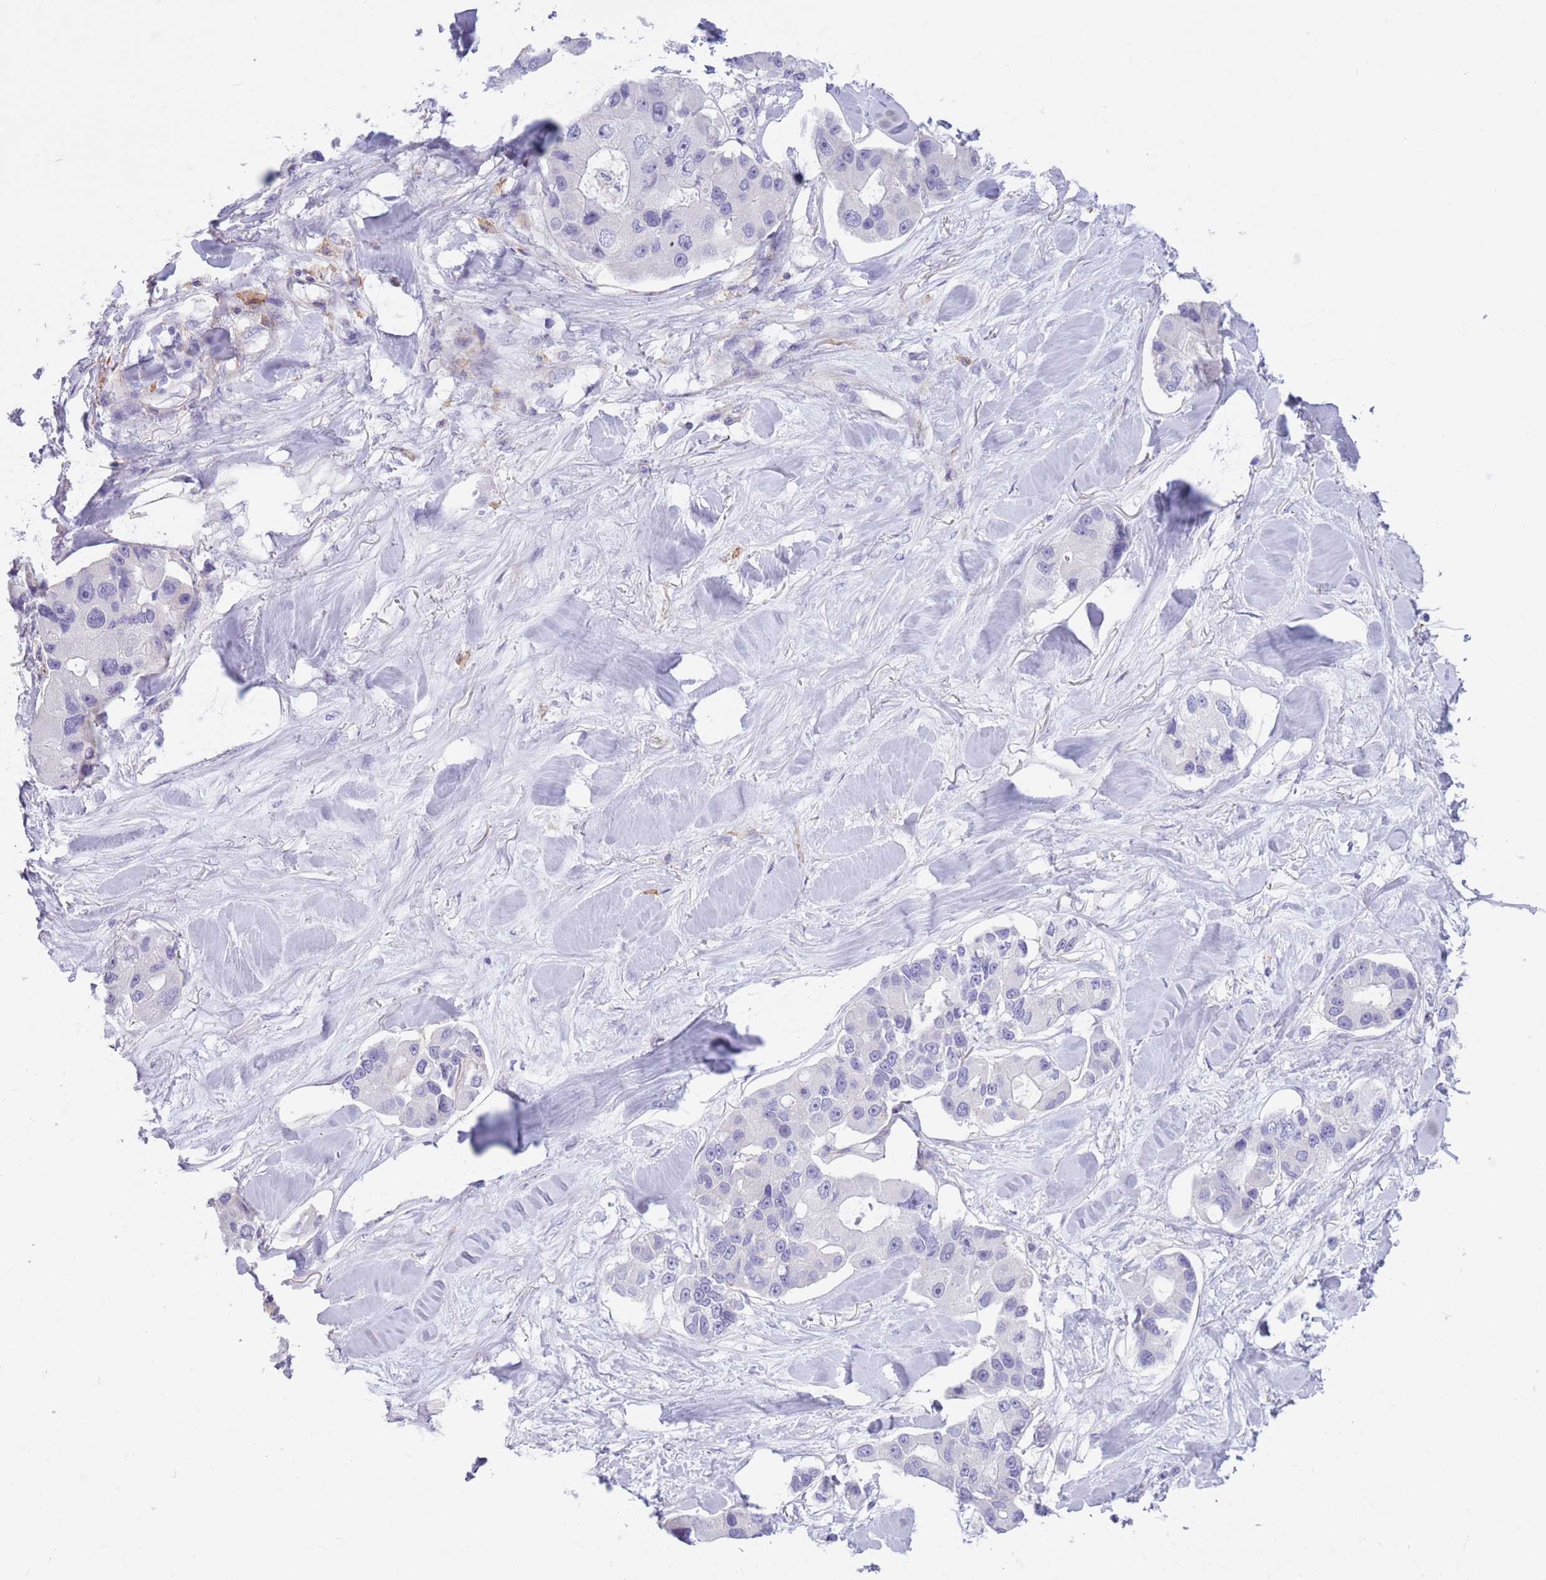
{"staining": {"intensity": "negative", "quantity": "none", "location": "none"}, "tissue": "lung cancer", "cell_type": "Tumor cells", "image_type": "cancer", "snomed": [{"axis": "morphology", "description": "Adenocarcinoma, NOS"}, {"axis": "topography", "description": "Lung"}], "caption": "IHC of adenocarcinoma (lung) demonstrates no expression in tumor cells.", "gene": "SNX6", "patient": {"sex": "female", "age": 54}}